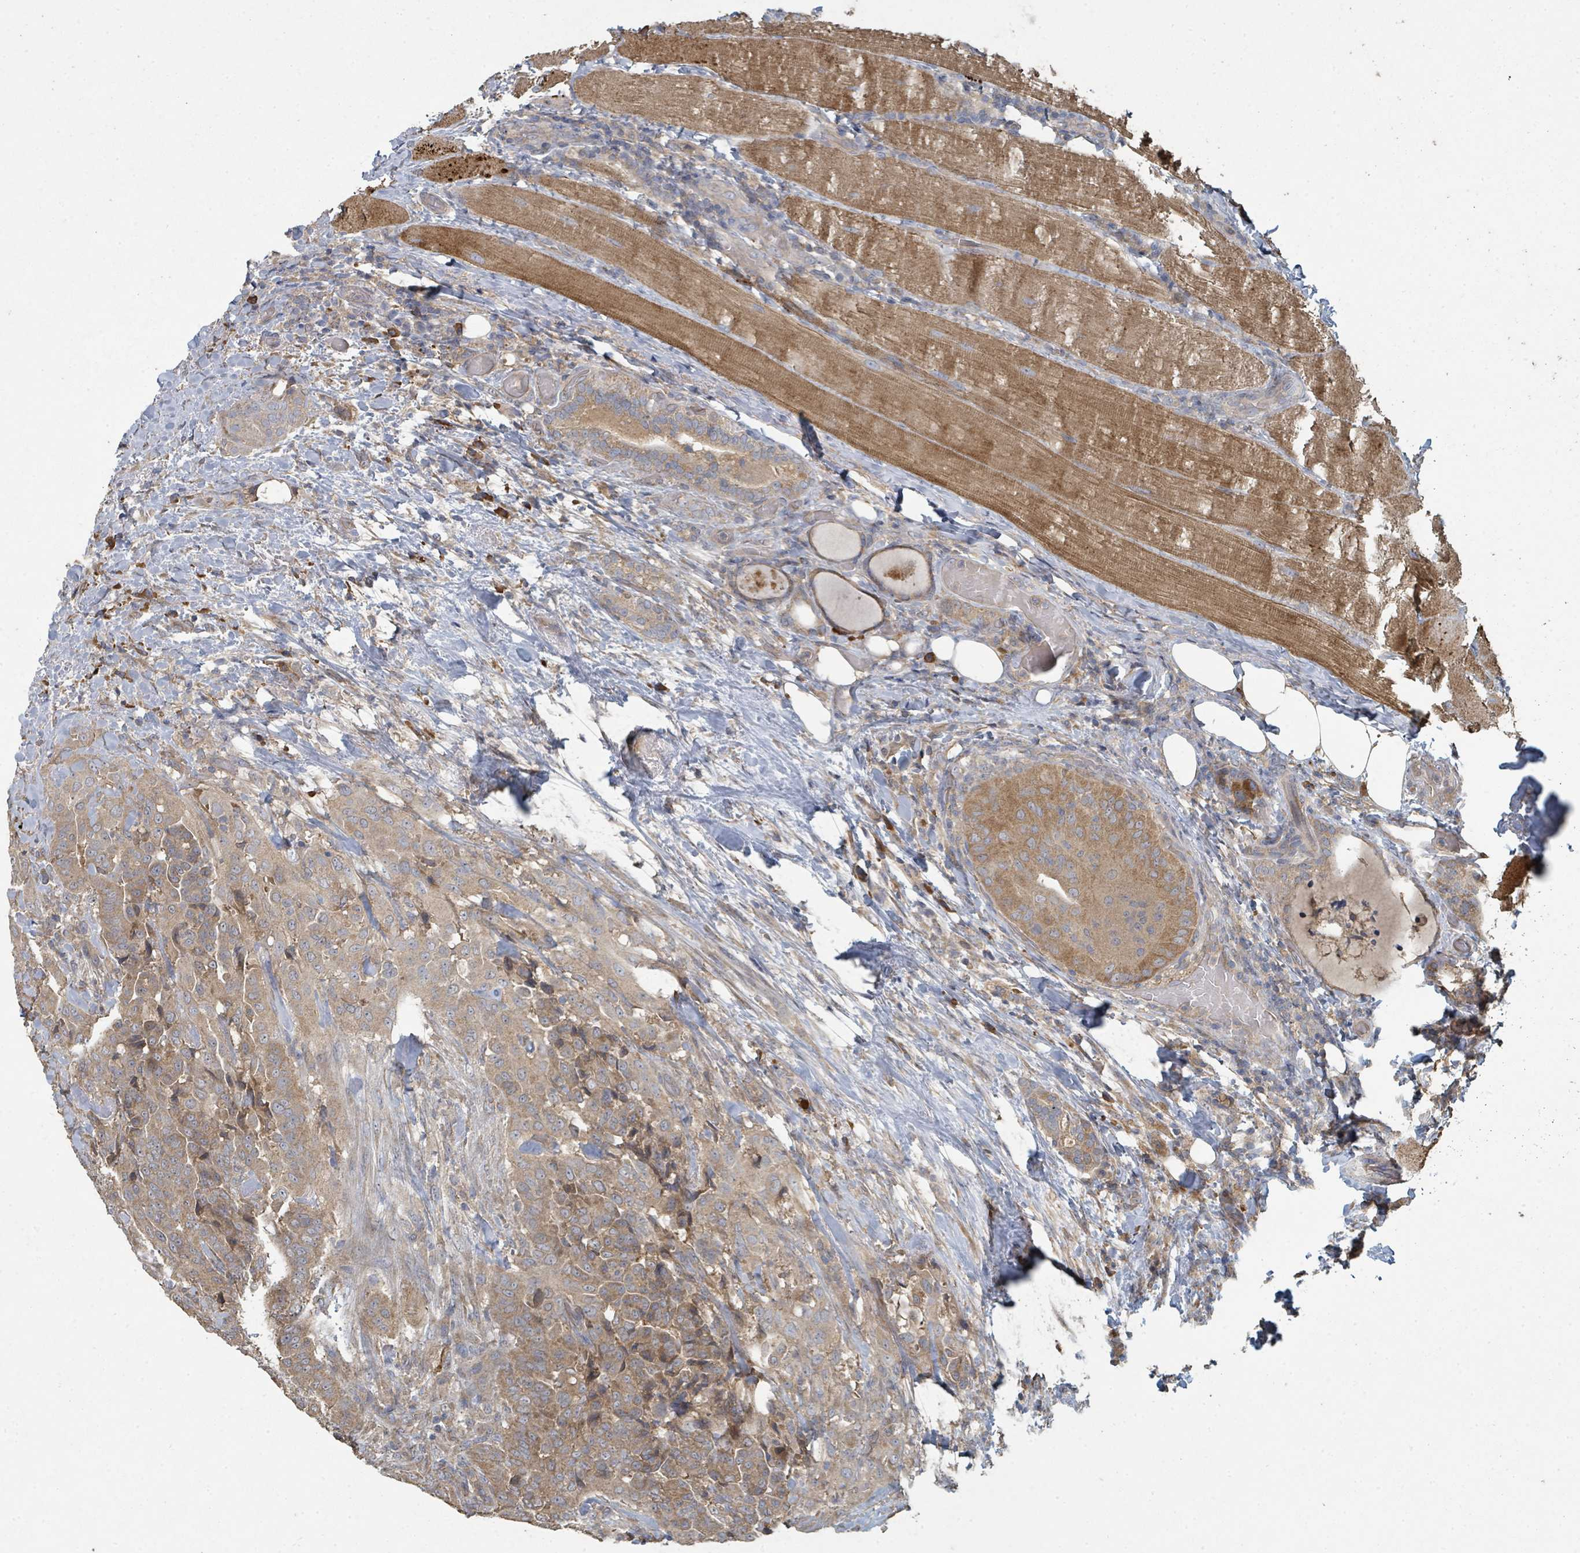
{"staining": {"intensity": "moderate", "quantity": ">75%", "location": "cytoplasmic/membranous"}, "tissue": "thyroid cancer", "cell_type": "Tumor cells", "image_type": "cancer", "snomed": [{"axis": "morphology", "description": "Papillary adenocarcinoma, NOS"}, {"axis": "topography", "description": "Thyroid gland"}], "caption": "This is an image of immunohistochemistry staining of papillary adenocarcinoma (thyroid), which shows moderate staining in the cytoplasmic/membranous of tumor cells.", "gene": "WDFY1", "patient": {"sex": "male", "age": 61}}